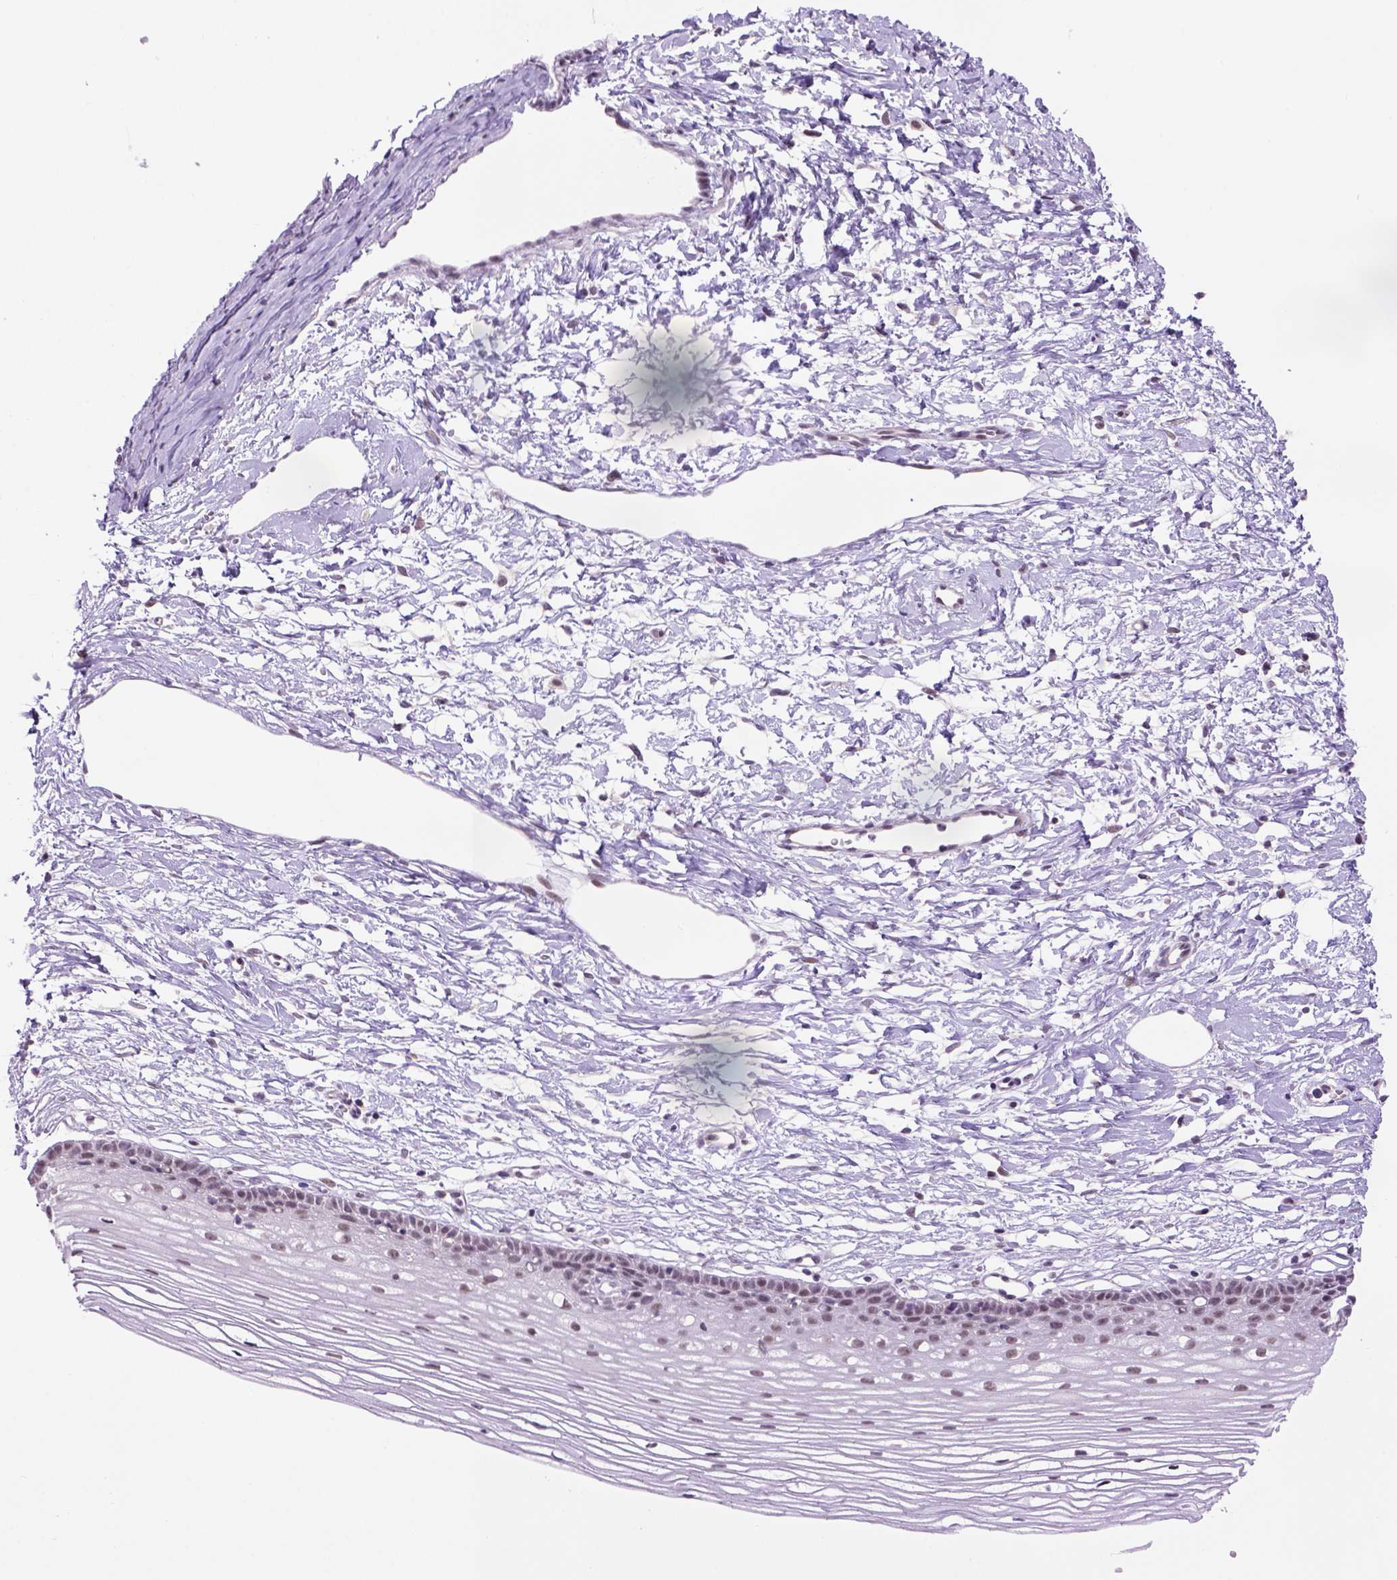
{"staining": {"intensity": "weak", "quantity": "25%-75%", "location": "nuclear"}, "tissue": "cervix", "cell_type": "Glandular cells", "image_type": "normal", "snomed": [{"axis": "morphology", "description": "Normal tissue, NOS"}, {"axis": "topography", "description": "Cervix"}], "caption": "Protein analysis of normal cervix demonstrates weak nuclear positivity in approximately 25%-75% of glandular cells.", "gene": "TBPL1", "patient": {"sex": "female", "age": 40}}